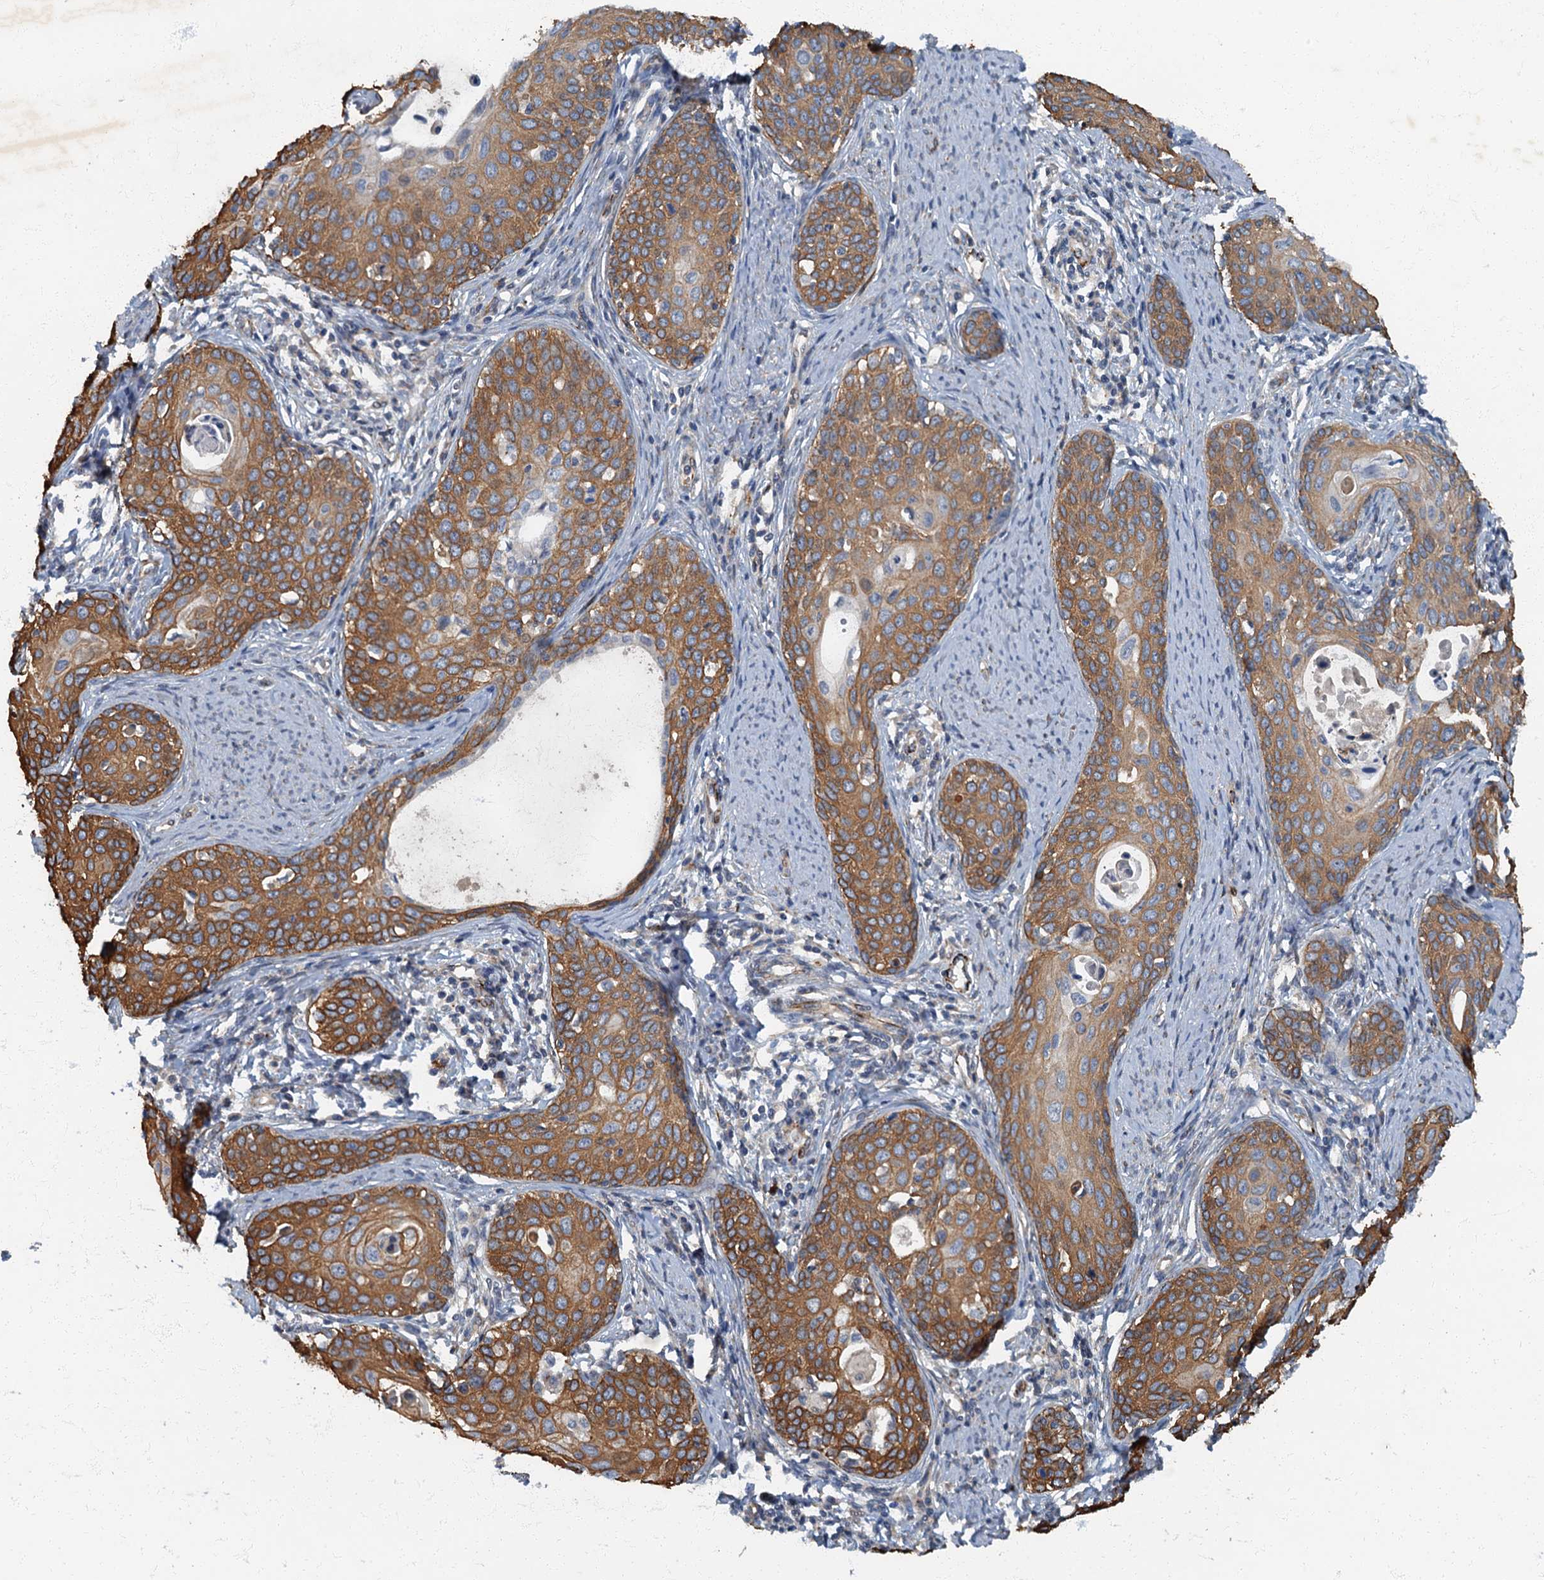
{"staining": {"intensity": "moderate", "quantity": ">75%", "location": "cytoplasmic/membranous"}, "tissue": "cervical cancer", "cell_type": "Tumor cells", "image_type": "cancer", "snomed": [{"axis": "morphology", "description": "Squamous cell carcinoma, NOS"}, {"axis": "topography", "description": "Cervix"}], "caption": "Immunohistochemical staining of cervical cancer exhibits medium levels of moderate cytoplasmic/membranous protein positivity in about >75% of tumor cells.", "gene": "ARL11", "patient": {"sex": "female", "age": 52}}